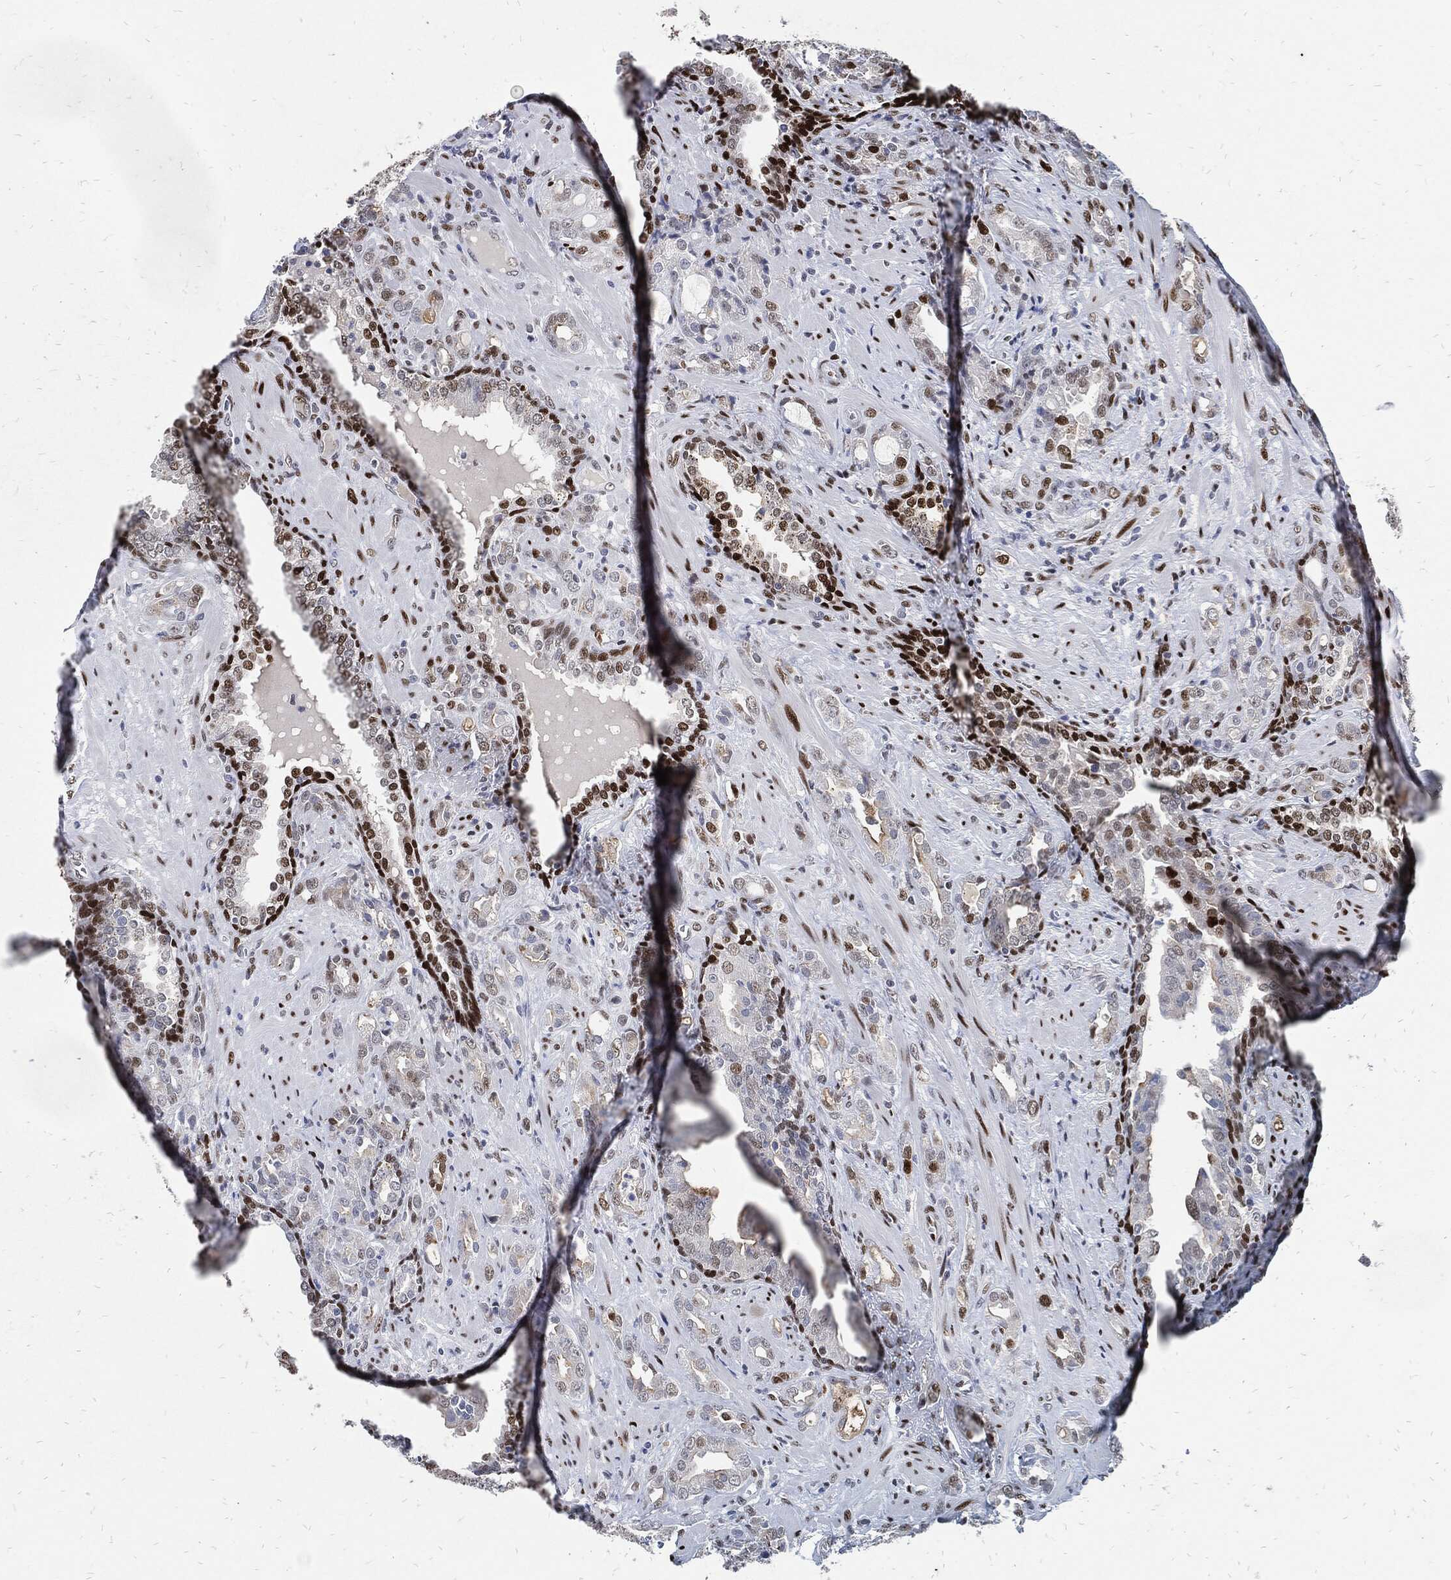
{"staining": {"intensity": "strong", "quantity": "<25%", "location": "nuclear"}, "tissue": "prostate cancer", "cell_type": "Tumor cells", "image_type": "cancer", "snomed": [{"axis": "morphology", "description": "Adenocarcinoma, NOS"}, {"axis": "topography", "description": "Prostate"}], "caption": "Immunohistochemical staining of adenocarcinoma (prostate) shows medium levels of strong nuclear staining in approximately <25% of tumor cells.", "gene": "JUN", "patient": {"sex": "male", "age": 57}}